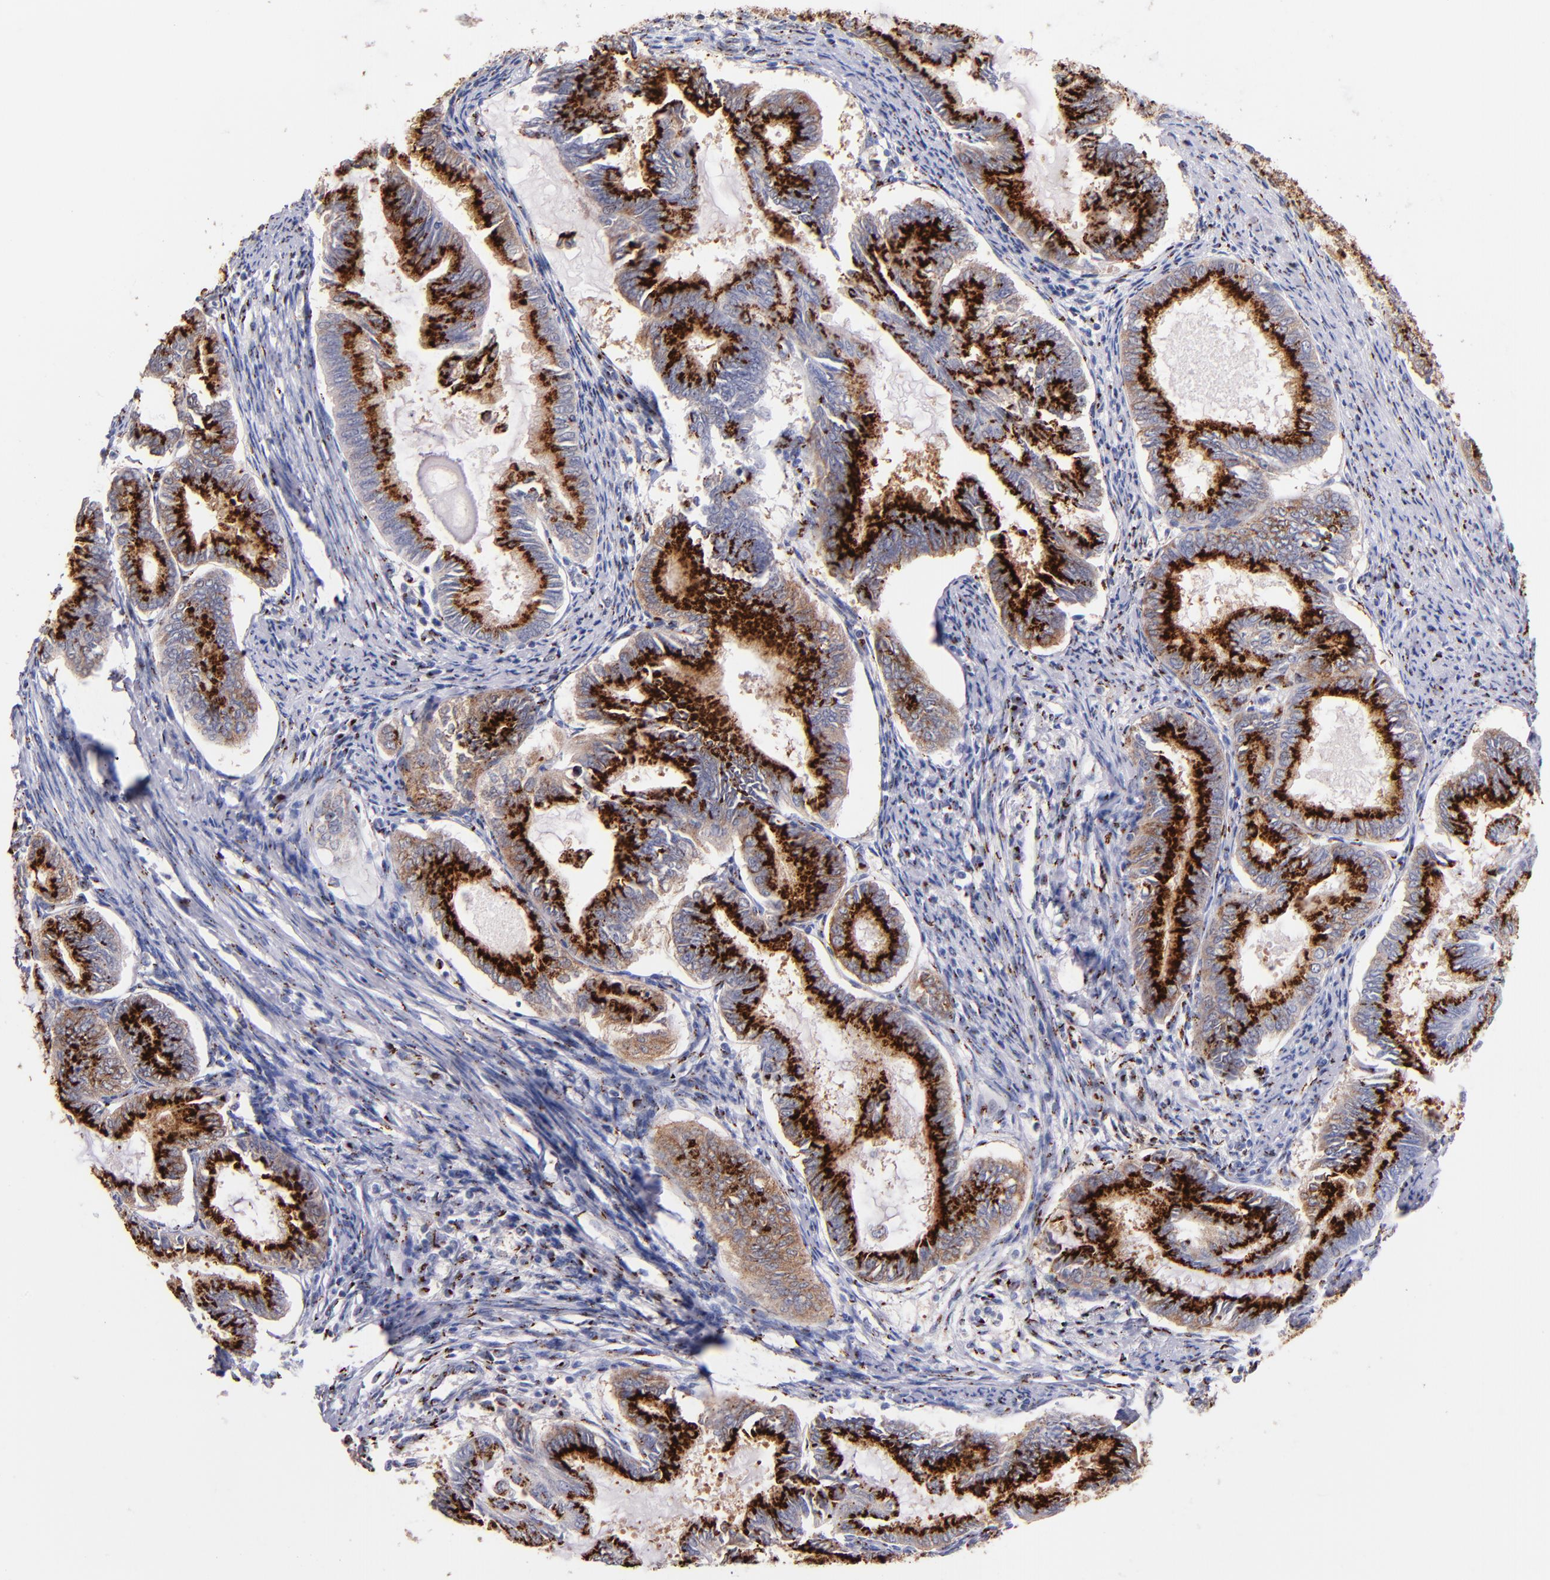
{"staining": {"intensity": "strong", "quantity": ">75%", "location": "cytoplasmic/membranous"}, "tissue": "endometrial cancer", "cell_type": "Tumor cells", "image_type": "cancer", "snomed": [{"axis": "morphology", "description": "Adenocarcinoma, NOS"}, {"axis": "topography", "description": "Endometrium"}], "caption": "The image demonstrates immunohistochemical staining of endometrial adenocarcinoma. There is strong cytoplasmic/membranous staining is identified in approximately >75% of tumor cells. (DAB IHC with brightfield microscopy, high magnification).", "gene": "GOLIM4", "patient": {"sex": "female", "age": 86}}